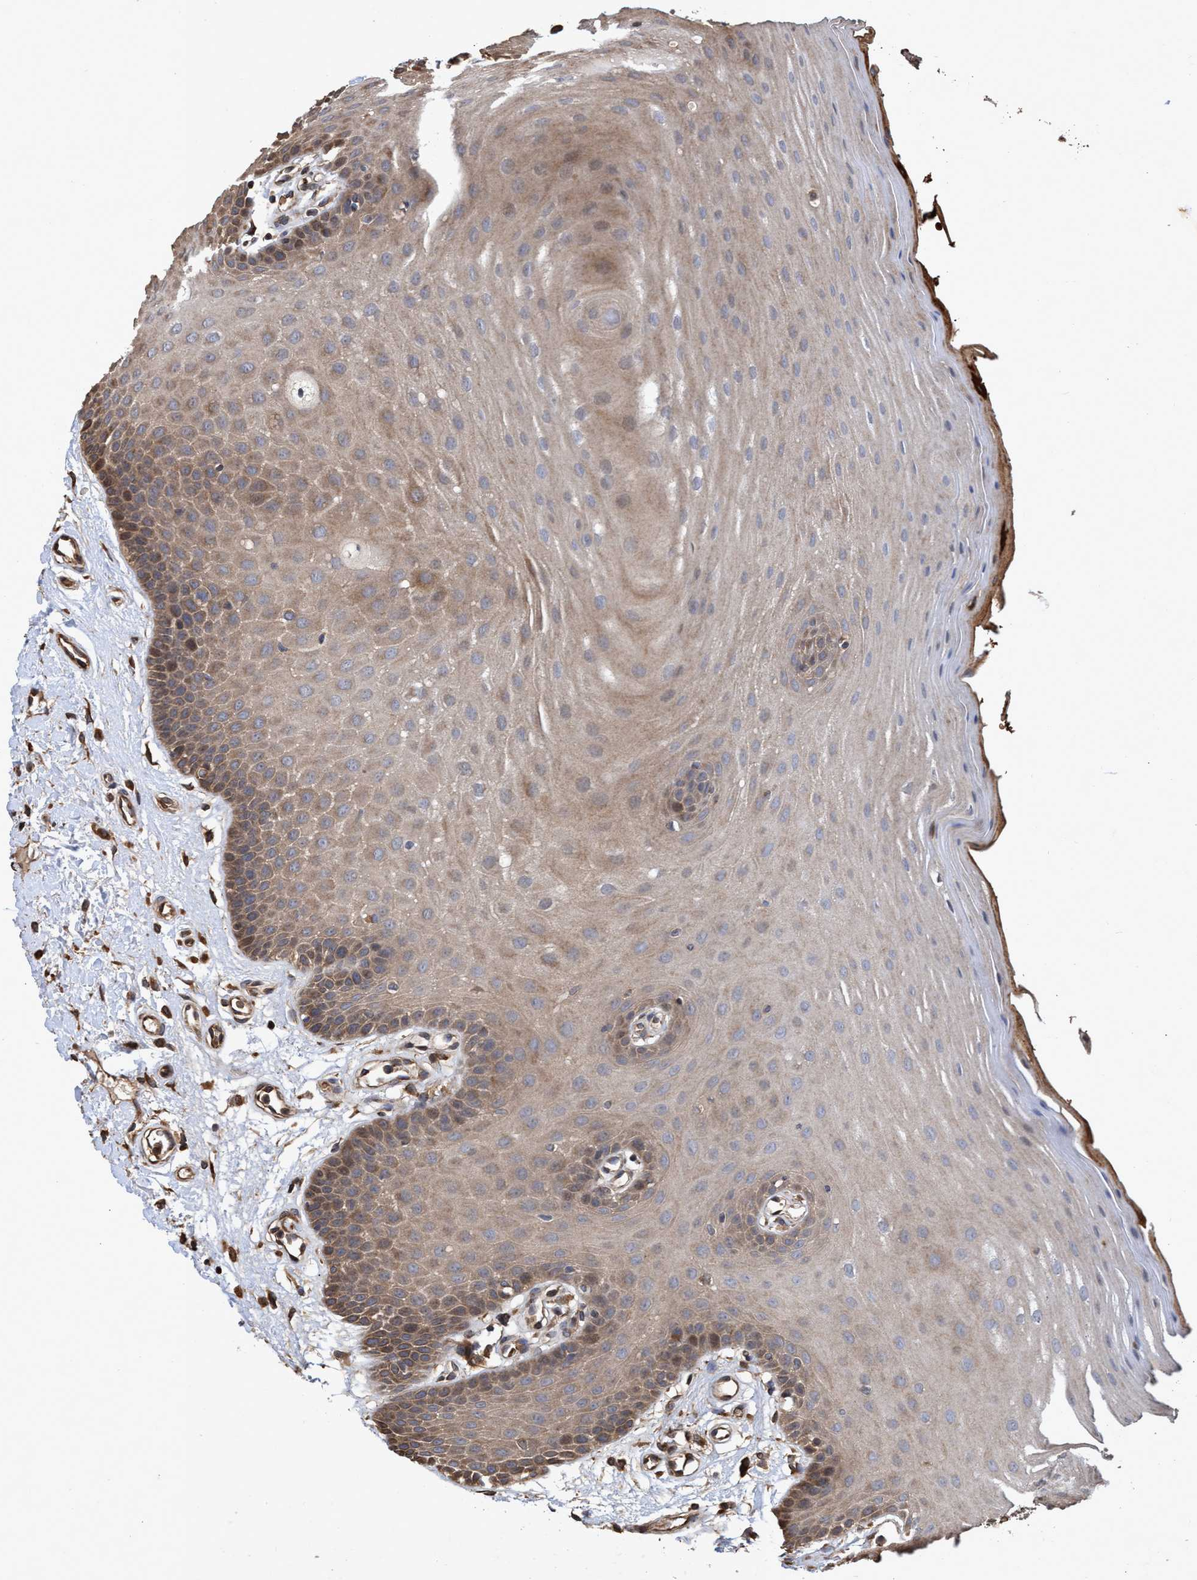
{"staining": {"intensity": "moderate", "quantity": "25%-75%", "location": "cytoplasmic/membranous"}, "tissue": "oral mucosa", "cell_type": "Squamous epithelial cells", "image_type": "normal", "snomed": [{"axis": "morphology", "description": "Normal tissue, NOS"}, {"axis": "morphology", "description": "Squamous cell carcinoma, NOS"}, {"axis": "topography", "description": "Oral tissue"}, {"axis": "topography", "description": "Head-Neck"}], "caption": "IHC image of benign oral mucosa: oral mucosa stained using IHC exhibits medium levels of moderate protein expression localized specifically in the cytoplasmic/membranous of squamous epithelial cells, appearing as a cytoplasmic/membranous brown color.", "gene": "CHMP6", "patient": {"sex": "male", "age": 71}}